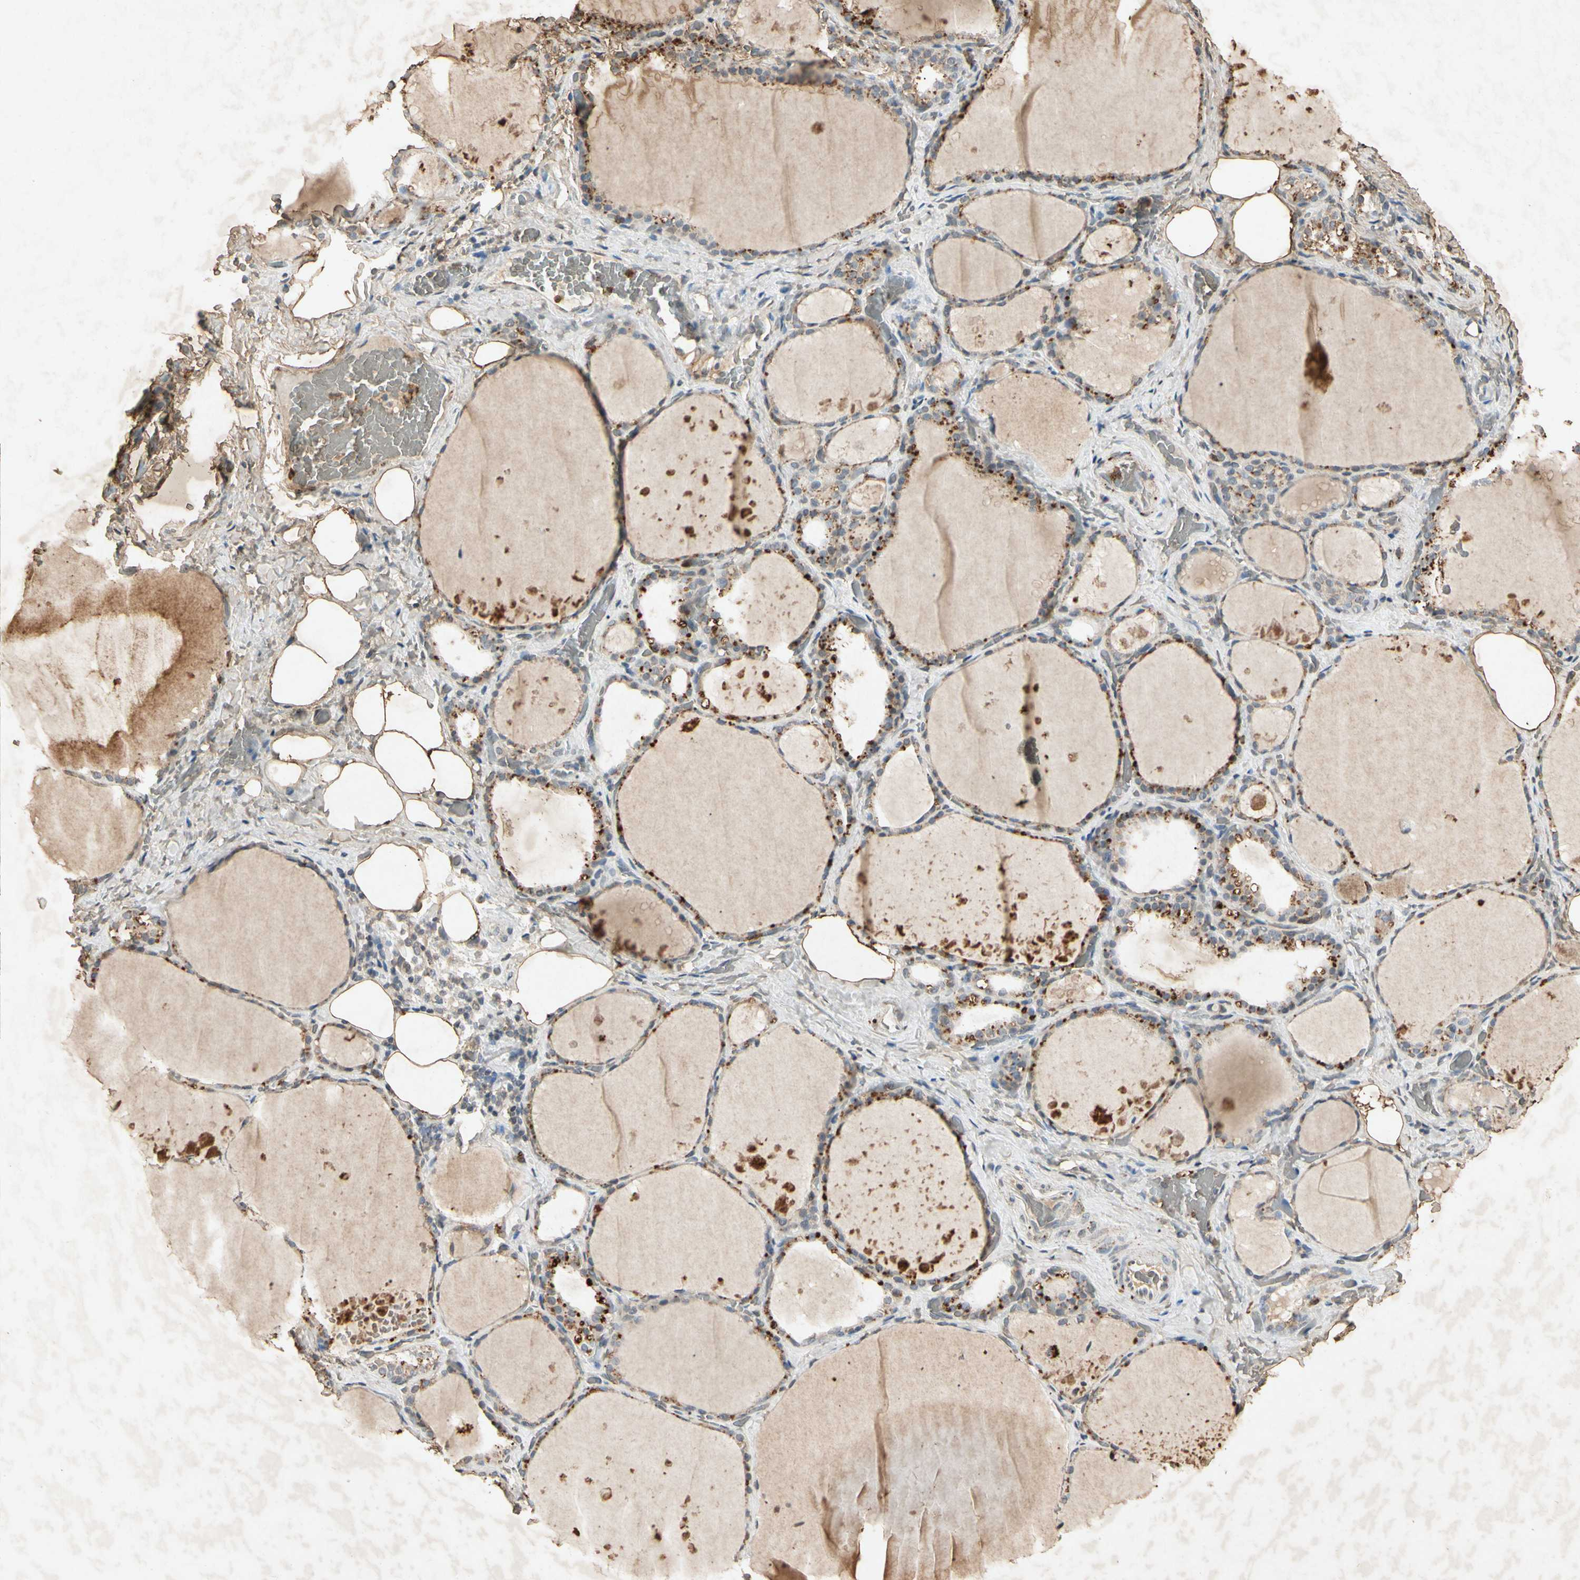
{"staining": {"intensity": "weak", "quantity": ">75%", "location": "cytoplasmic/membranous"}, "tissue": "thyroid gland", "cell_type": "Glandular cells", "image_type": "normal", "snomed": [{"axis": "morphology", "description": "Normal tissue, NOS"}, {"axis": "topography", "description": "Thyroid gland"}], "caption": "Glandular cells show weak cytoplasmic/membranous positivity in approximately >75% of cells in unremarkable thyroid gland.", "gene": "MSRB1", "patient": {"sex": "male", "age": 61}}